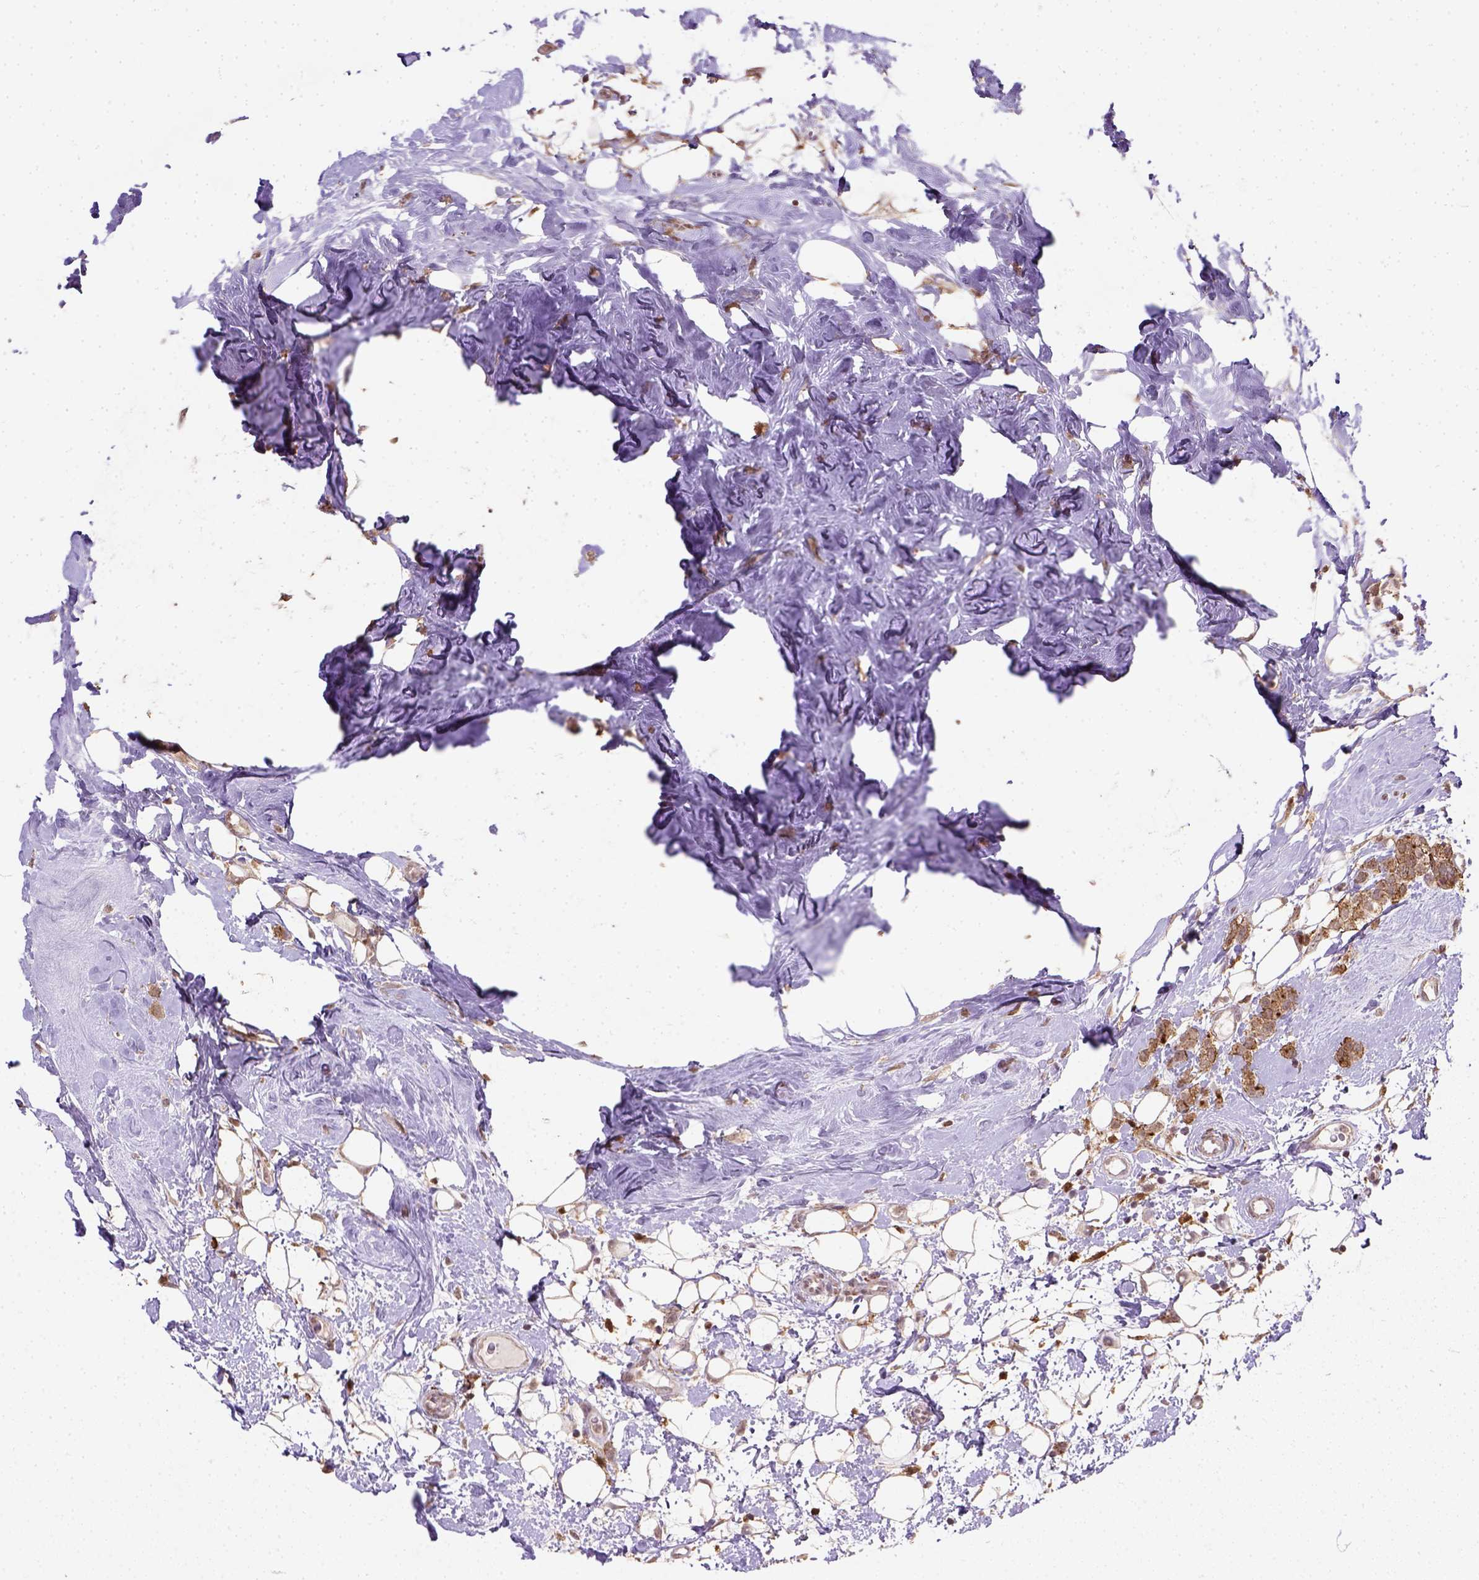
{"staining": {"intensity": "moderate", "quantity": ">75%", "location": "cytoplasmic/membranous"}, "tissue": "breast cancer", "cell_type": "Tumor cells", "image_type": "cancer", "snomed": [{"axis": "morphology", "description": "Lobular carcinoma"}, {"axis": "topography", "description": "Breast"}], "caption": "This image displays lobular carcinoma (breast) stained with immunohistochemistry to label a protein in brown. The cytoplasmic/membranous of tumor cells show moderate positivity for the protein. Nuclei are counter-stained blue.", "gene": "NUDT10", "patient": {"sex": "female", "age": 49}}